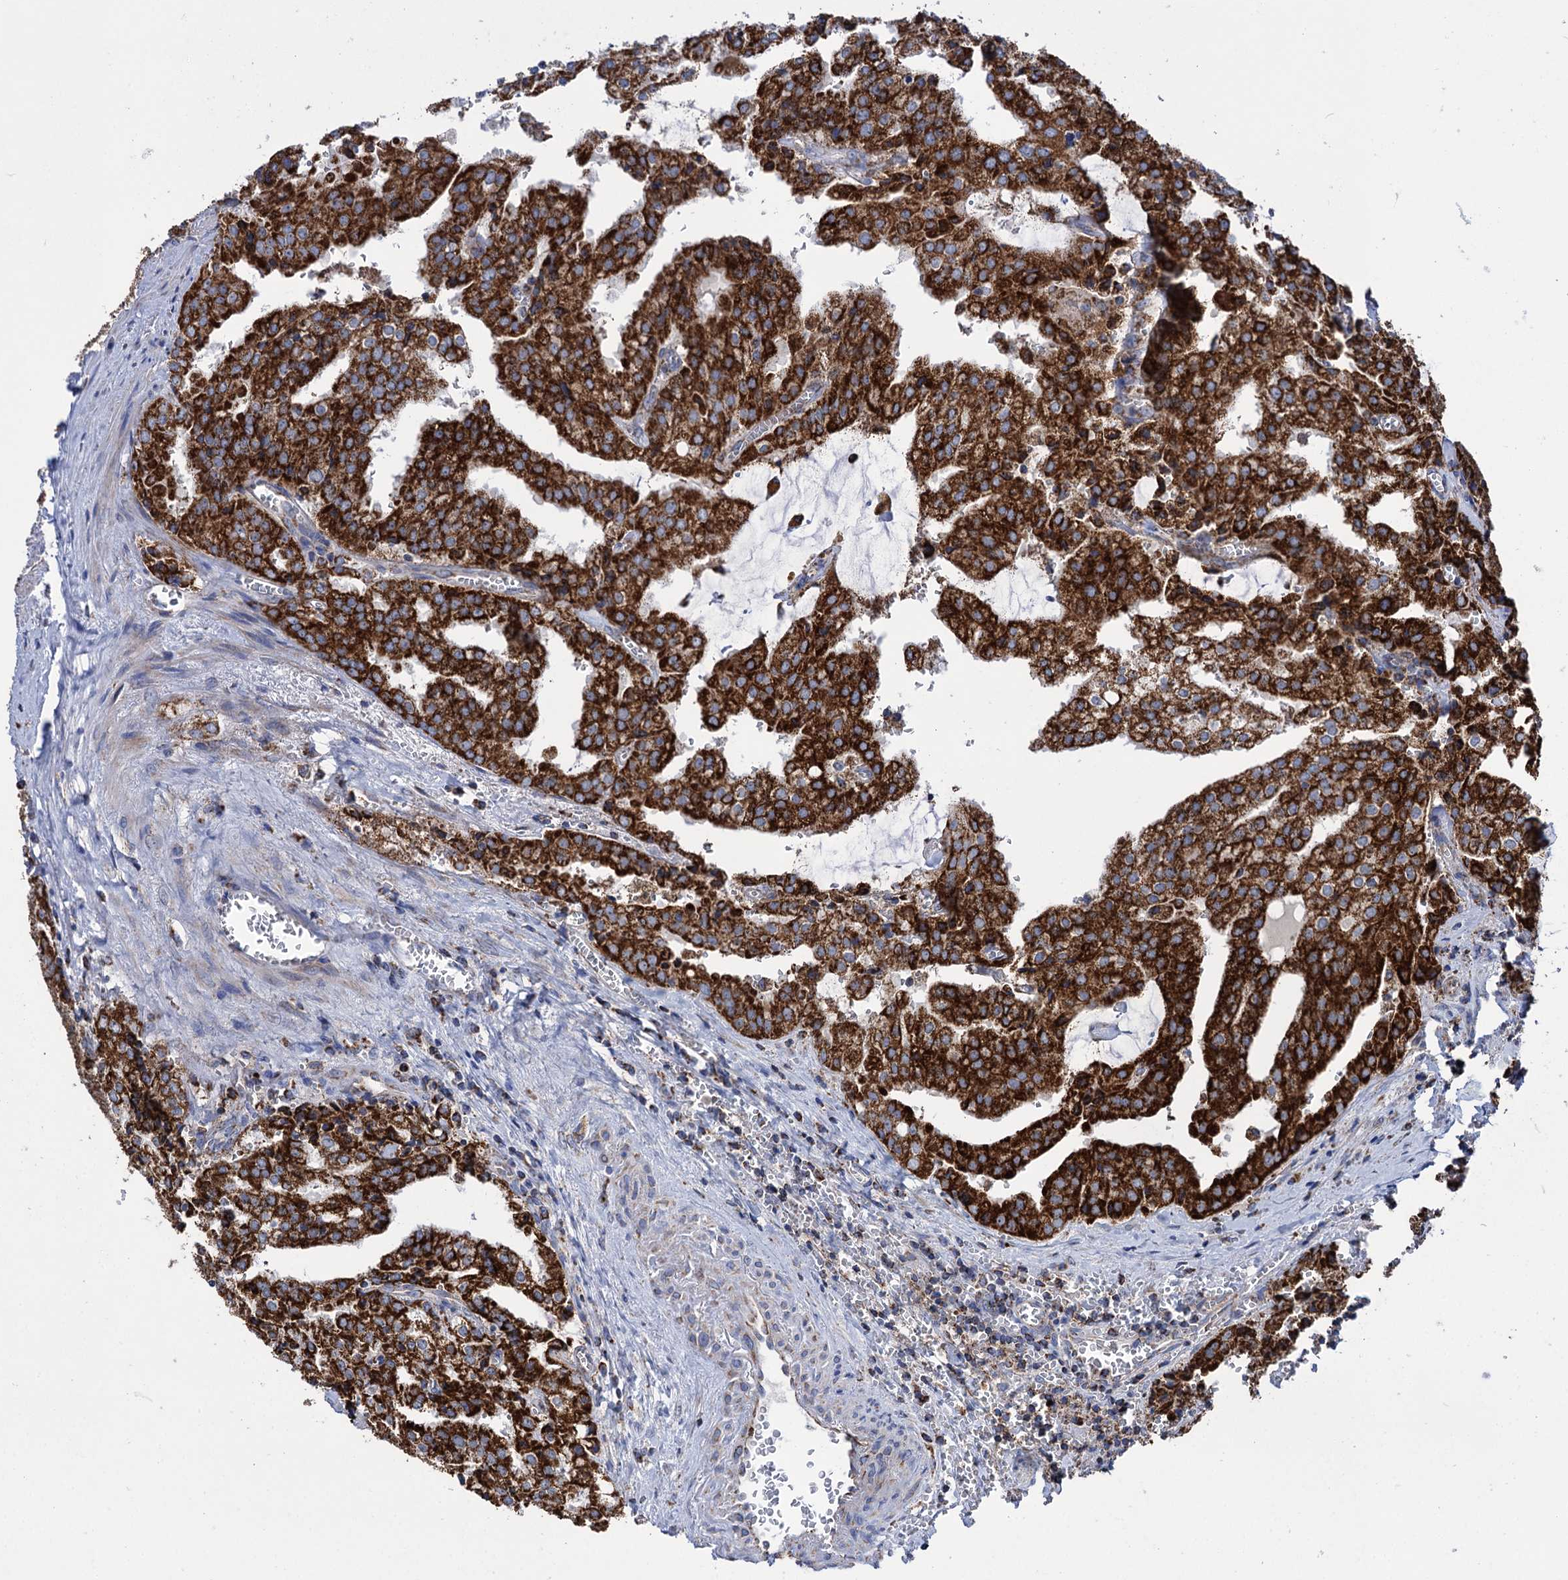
{"staining": {"intensity": "strong", "quantity": ">75%", "location": "cytoplasmic/membranous"}, "tissue": "prostate cancer", "cell_type": "Tumor cells", "image_type": "cancer", "snomed": [{"axis": "morphology", "description": "Adenocarcinoma, High grade"}, {"axis": "topography", "description": "Prostate"}], "caption": "IHC (DAB) staining of human prostate adenocarcinoma (high-grade) shows strong cytoplasmic/membranous protein staining in approximately >75% of tumor cells.", "gene": "ABHD10", "patient": {"sex": "male", "age": 68}}